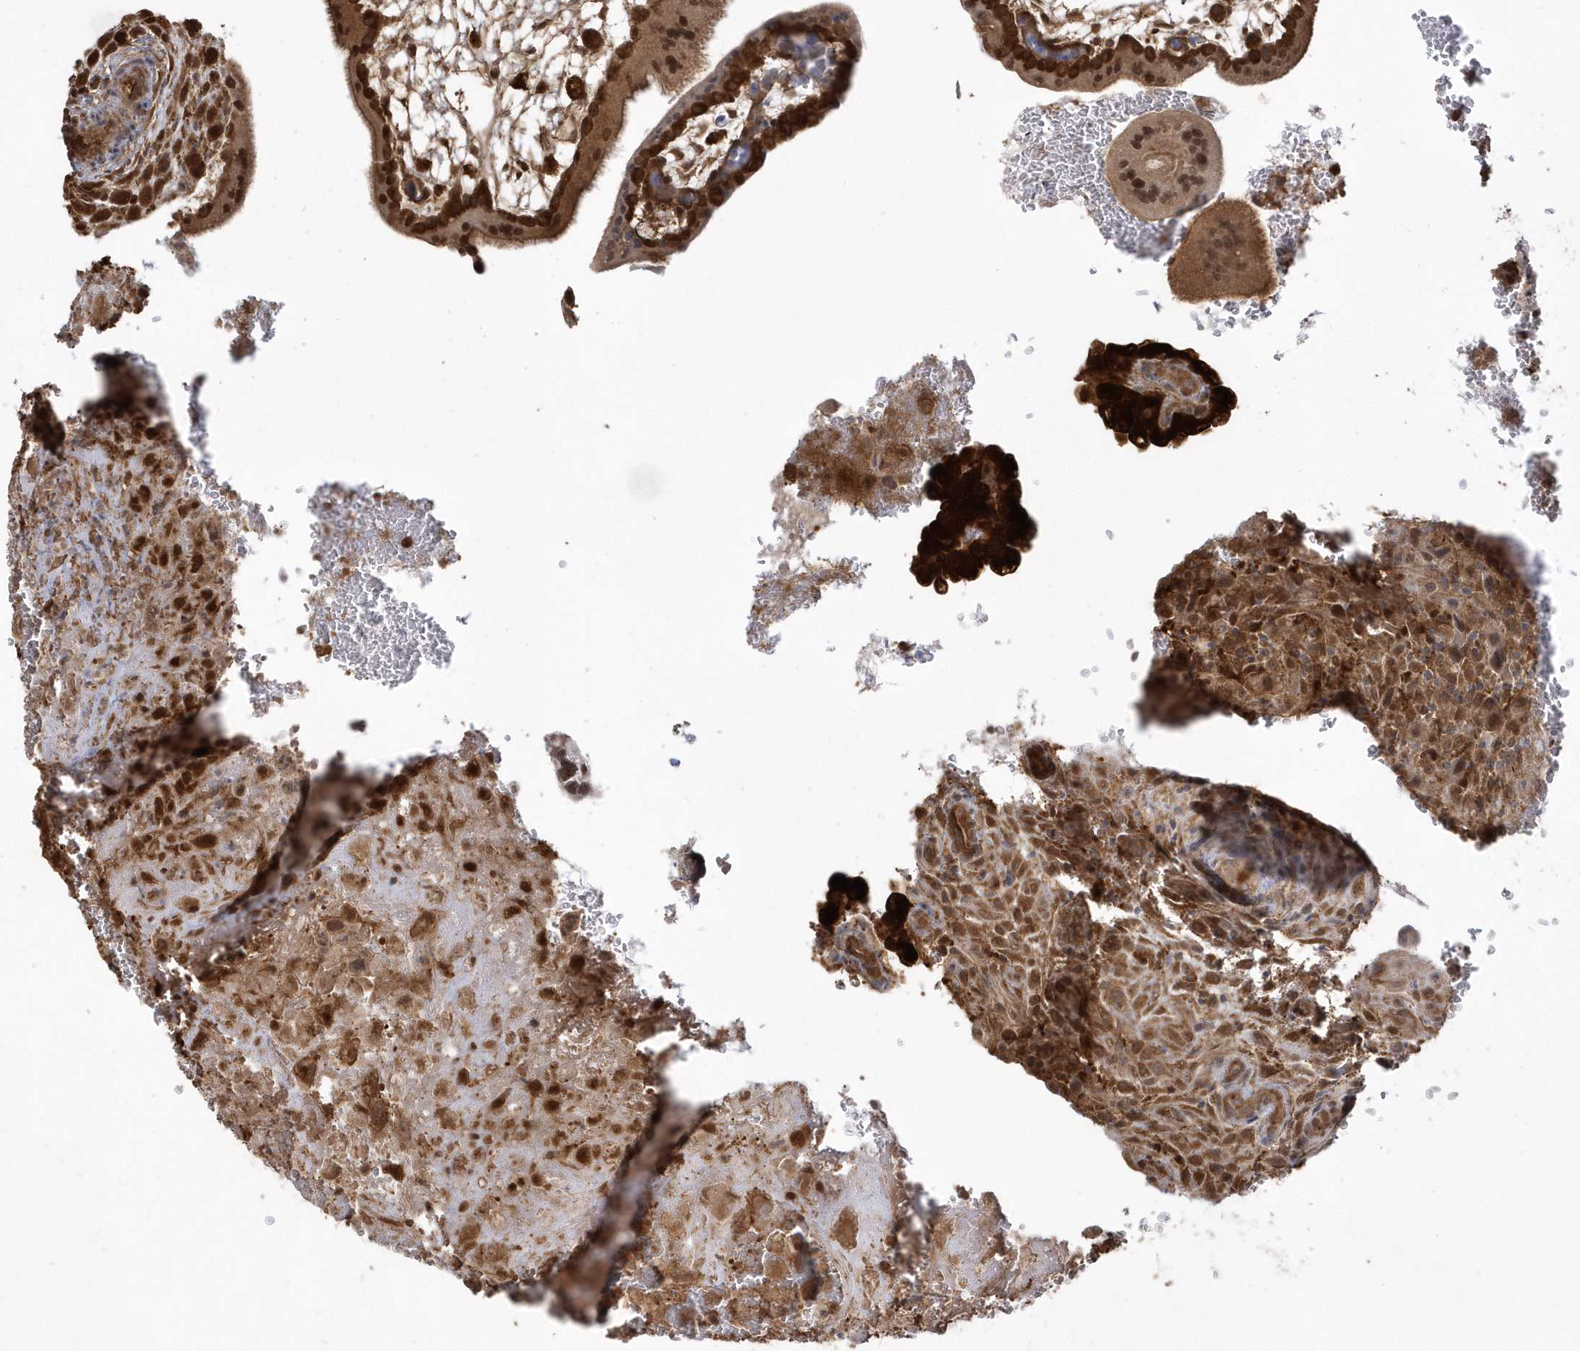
{"staining": {"intensity": "strong", "quantity": ">75%", "location": "cytoplasmic/membranous,nuclear"}, "tissue": "placenta", "cell_type": "Decidual cells", "image_type": "normal", "snomed": [{"axis": "morphology", "description": "Normal tissue, NOS"}, {"axis": "topography", "description": "Placenta"}], "caption": "This histopathology image shows normal placenta stained with immunohistochemistry (IHC) to label a protein in brown. The cytoplasmic/membranous,nuclear of decidual cells show strong positivity for the protein. Nuclei are counter-stained blue.", "gene": "HNMT", "patient": {"sex": "female", "age": 35}}